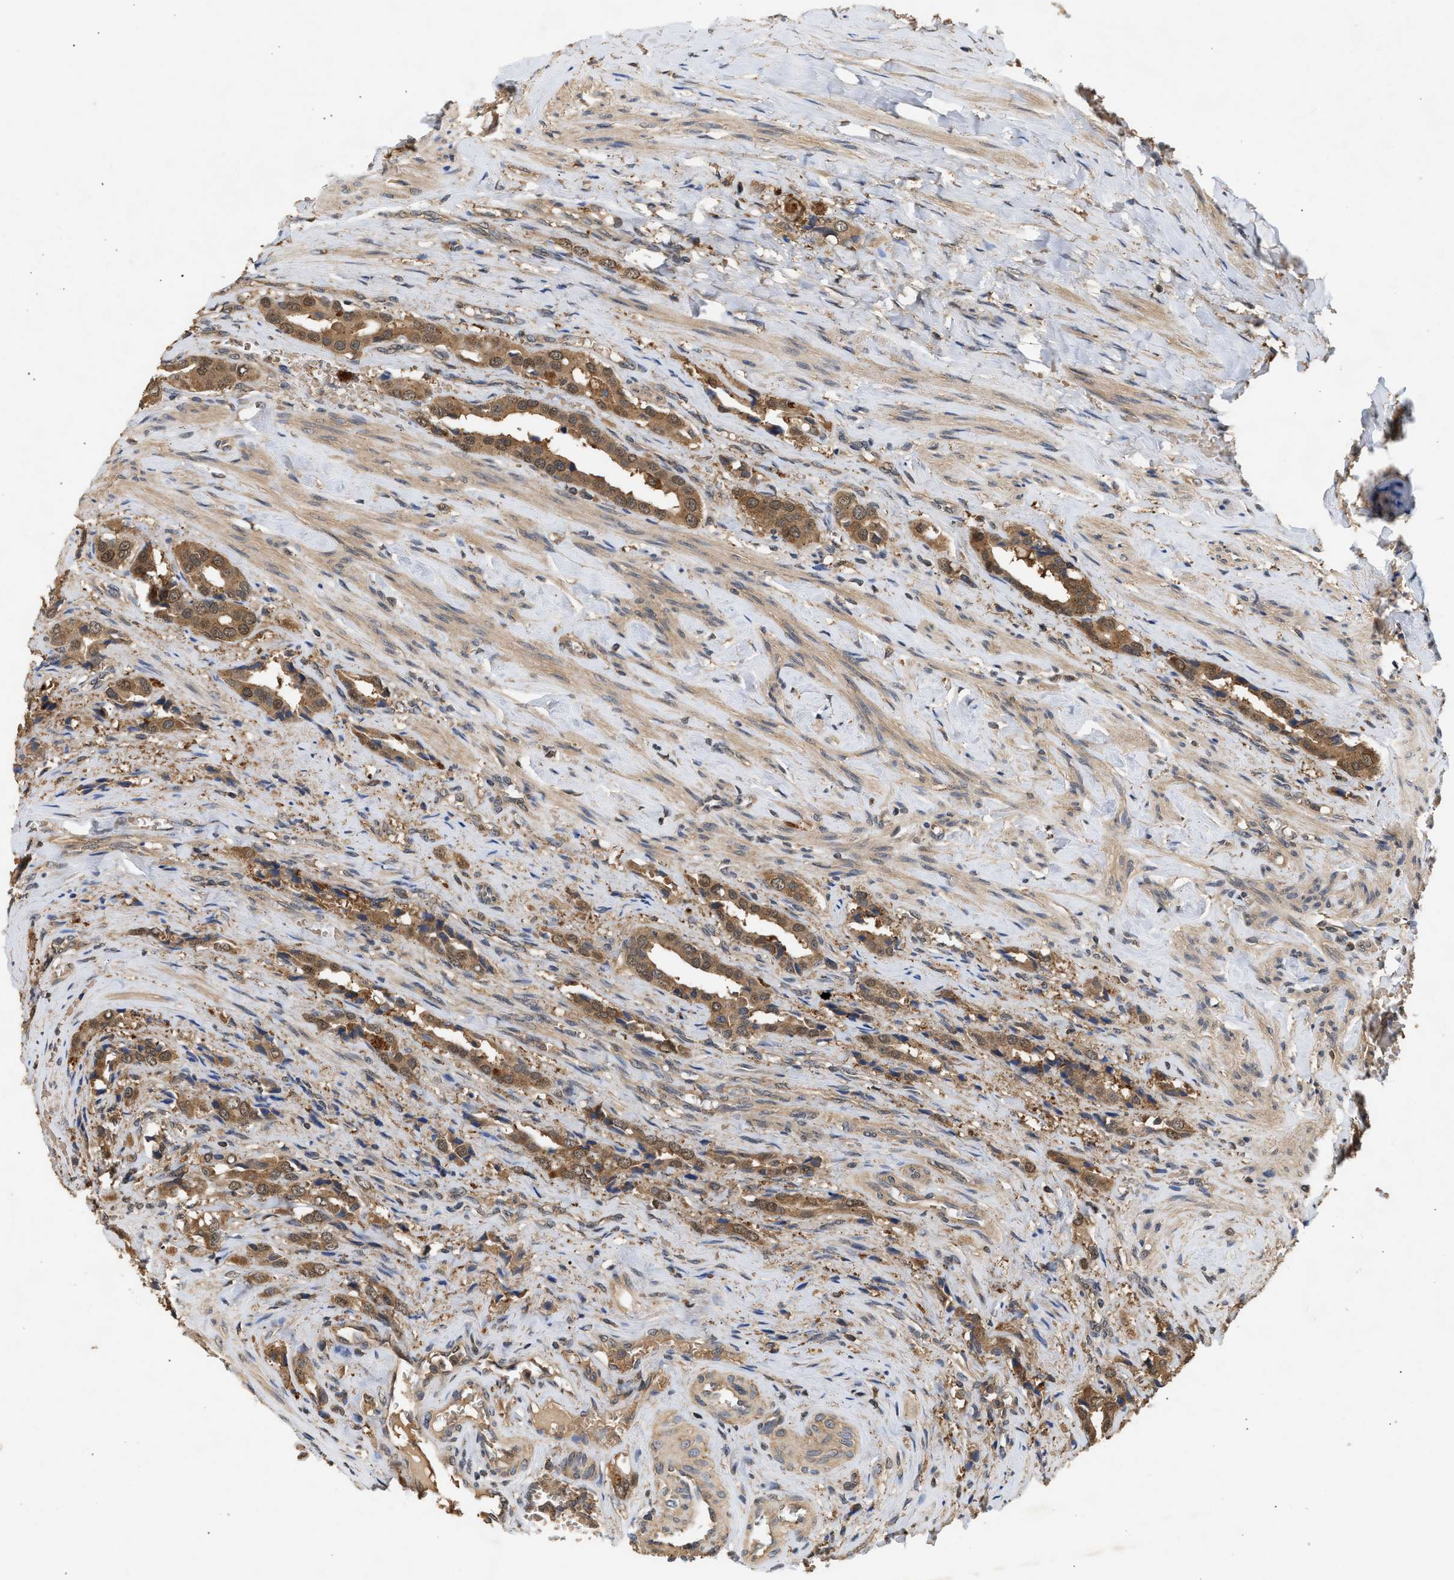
{"staining": {"intensity": "moderate", "quantity": ">75%", "location": "cytoplasmic/membranous,nuclear"}, "tissue": "prostate cancer", "cell_type": "Tumor cells", "image_type": "cancer", "snomed": [{"axis": "morphology", "description": "Adenocarcinoma, High grade"}, {"axis": "topography", "description": "Prostate"}], "caption": "Prostate cancer (high-grade adenocarcinoma) stained for a protein reveals moderate cytoplasmic/membranous and nuclear positivity in tumor cells. Ihc stains the protein in brown and the nuclei are stained blue.", "gene": "FITM1", "patient": {"sex": "male", "age": 52}}